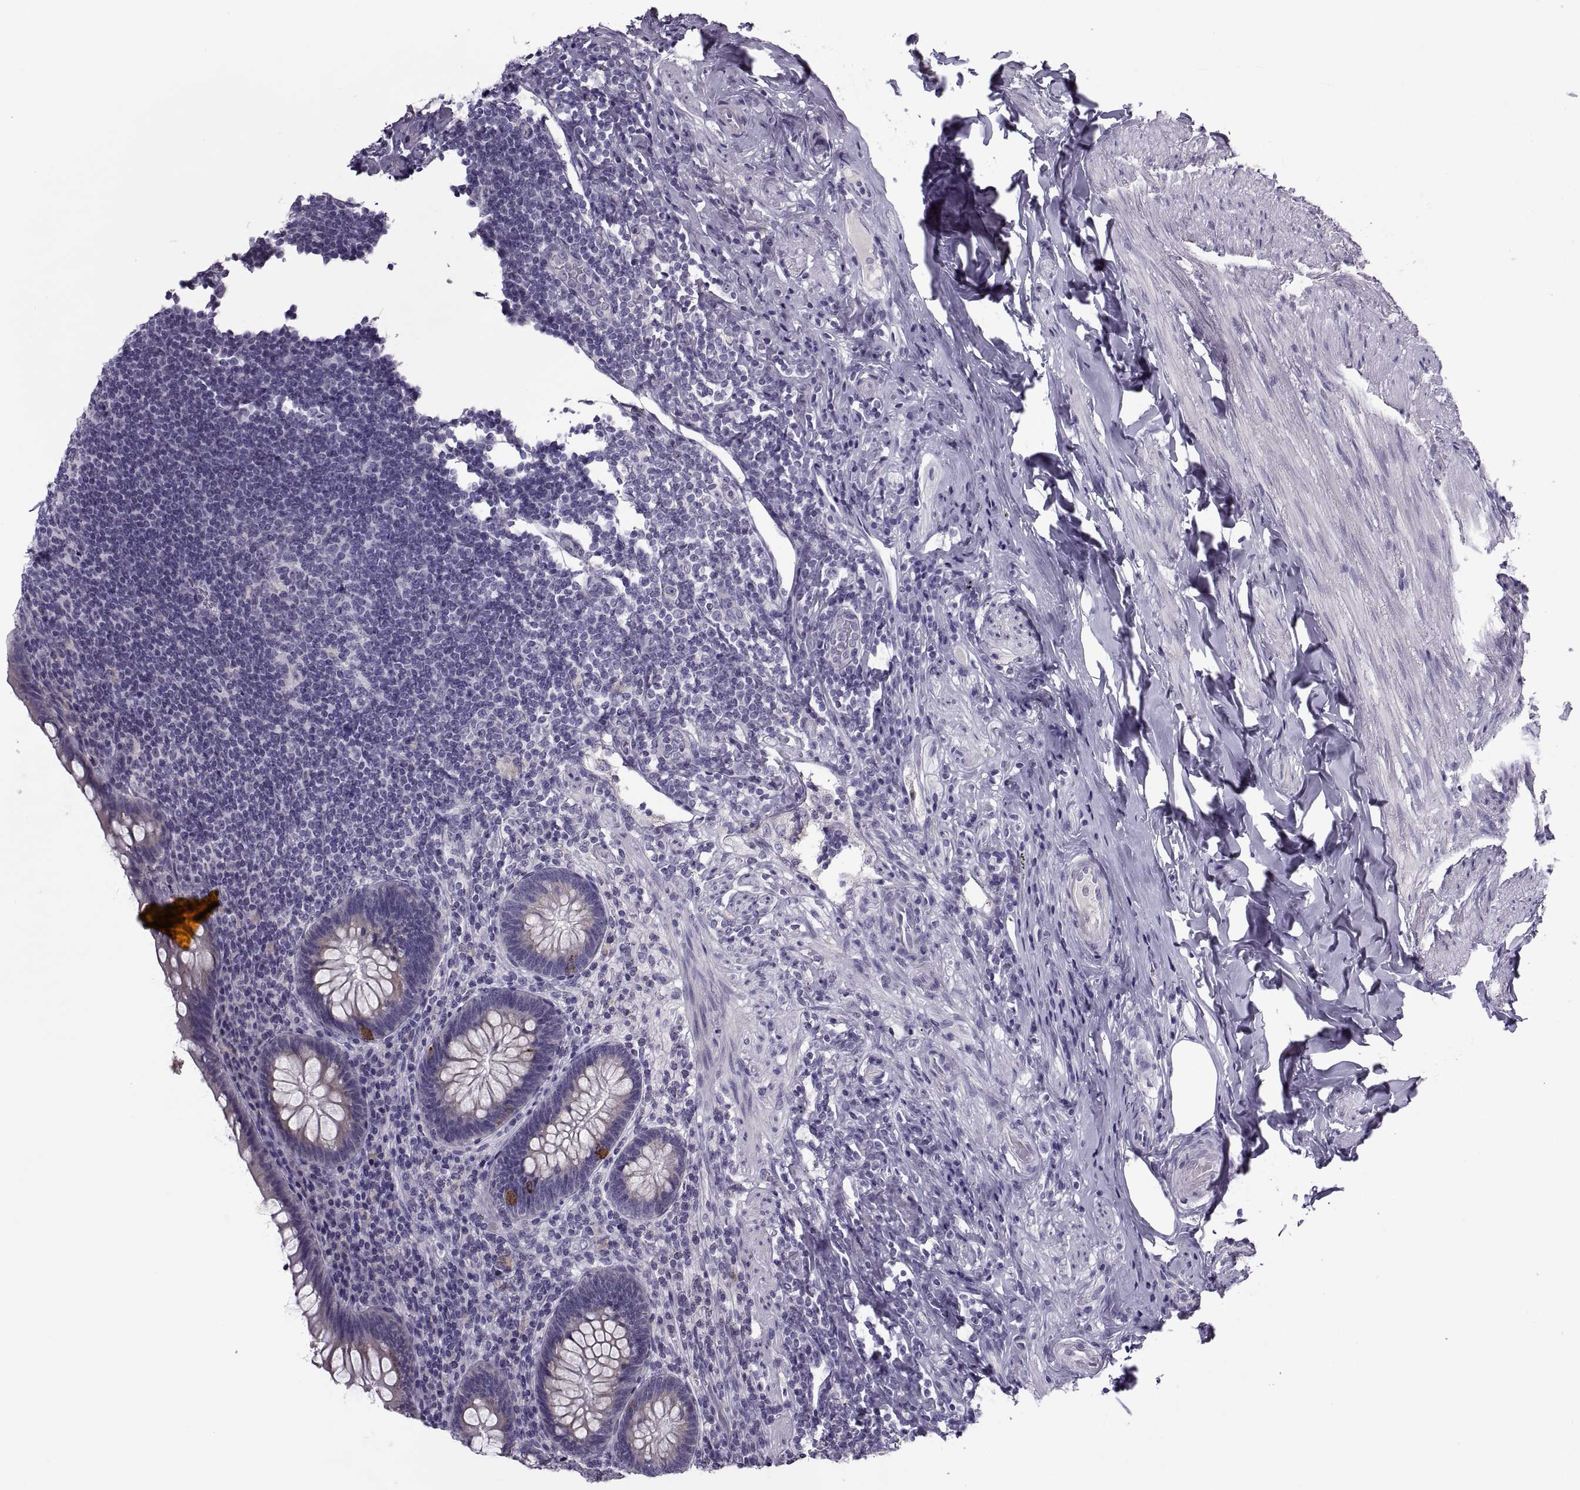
{"staining": {"intensity": "strong", "quantity": "<25%", "location": "cytoplasmic/membranous"}, "tissue": "appendix", "cell_type": "Glandular cells", "image_type": "normal", "snomed": [{"axis": "morphology", "description": "Normal tissue, NOS"}, {"axis": "topography", "description": "Appendix"}], "caption": "Glandular cells reveal medium levels of strong cytoplasmic/membranous positivity in approximately <25% of cells in unremarkable human appendix. (DAB IHC, brown staining for protein, blue staining for nuclei).", "gene": "MAGEB1", "patient": {"sex": "male", "age": 47}}